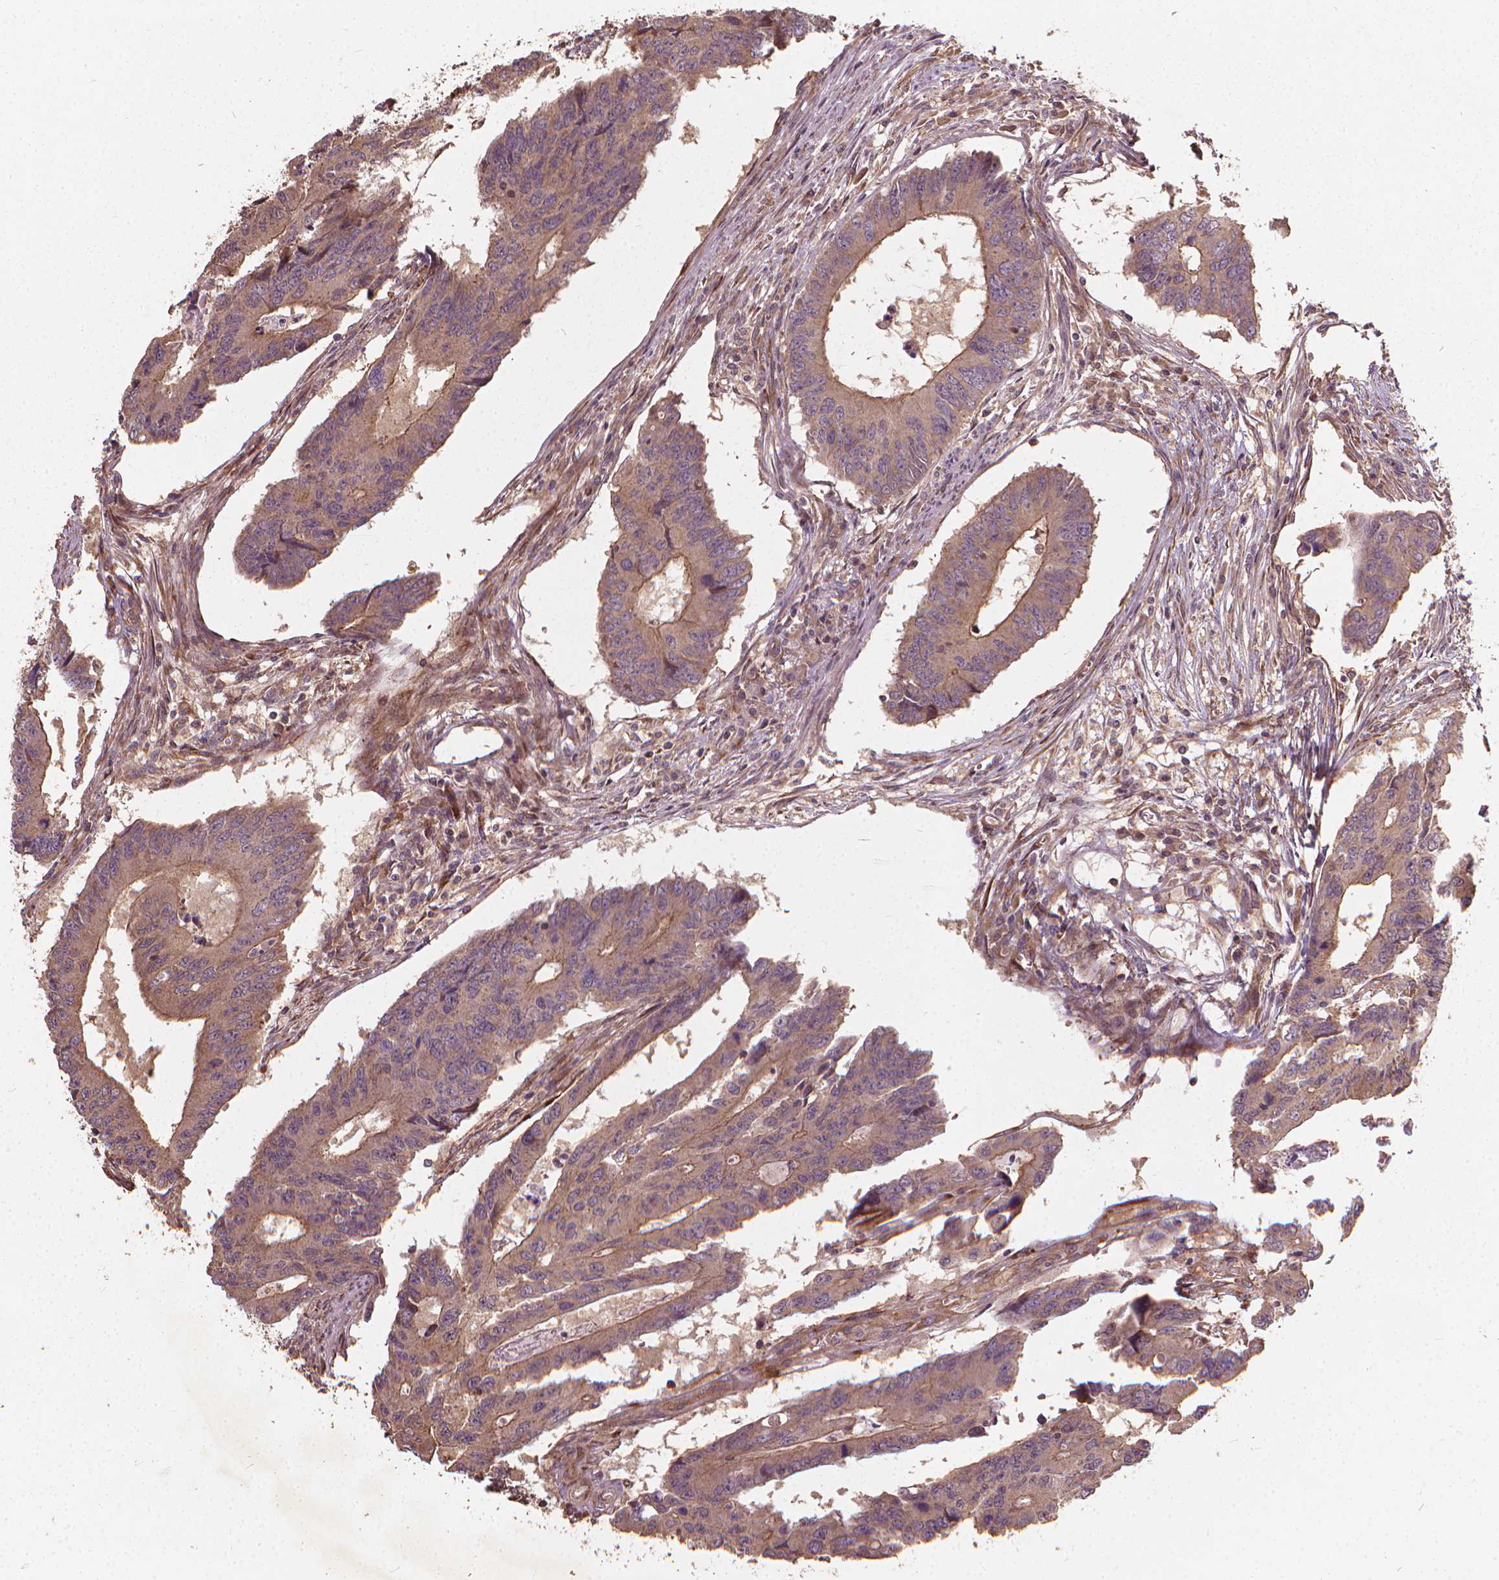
{"staining": {"intensity": "moderate", "quantity": ">75%", "location": "cytoplasmic/membranous"}, "tissue": "colorectal cancer", "cell_type": "Tumor cells", "image_type": "cancer", "snomed": [{"axis": "morphology", "description": "Adenocarcinoma, NOS"}, {"axis": "topography", "description": "Colon"}], "caption": "Protein staining of colorectal cancer (adenocarcinoma) tissue reveals moderate cytoplasmic/membranous expression in about >75% of tumor cells. Immunohistochemistry (ihc) stains the protein of interest in brown and the nuclei are stained blue.", "gene": "UBXN2A", "patient": {"sex": "male", "age": 53}}